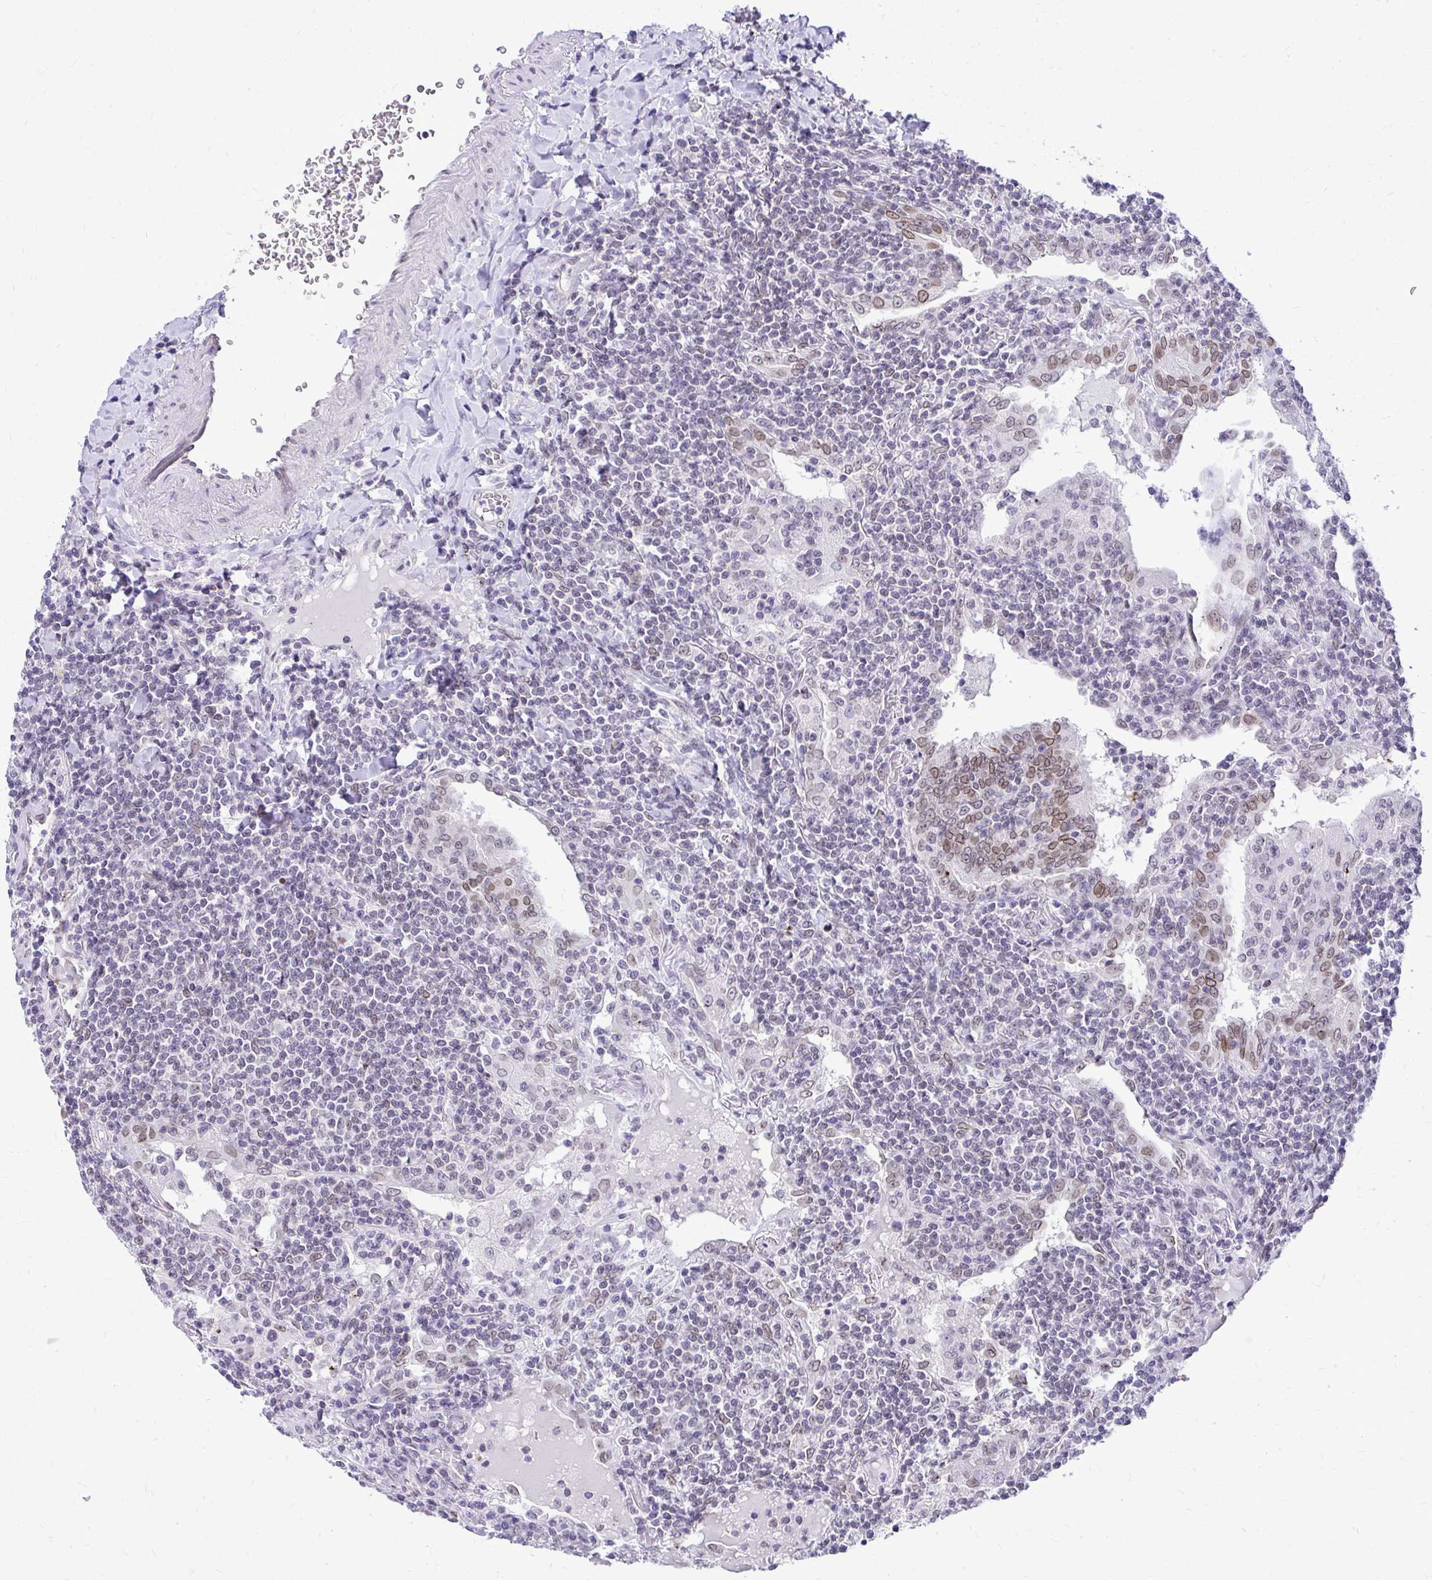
{"staining": {"intensity": "negative", "quantity": "none", "location": "none"}, "tissue": "lymphoma", "cell_type": "Tumor cells", "image_type": "cancer", "snomed": [{"axis": "morphology", "description": "Malignant lymphoma, non-Hodgkin's type, Low grade"}, {"axis": "topography", "description": "Lung"}], "caption": "Tumor cells show no significant protein positivity in low-grade malignant lymphoma, non-Hodgkin's type.", "gene": "BANF1", "patient": {"sex": "female", "age": 71}}